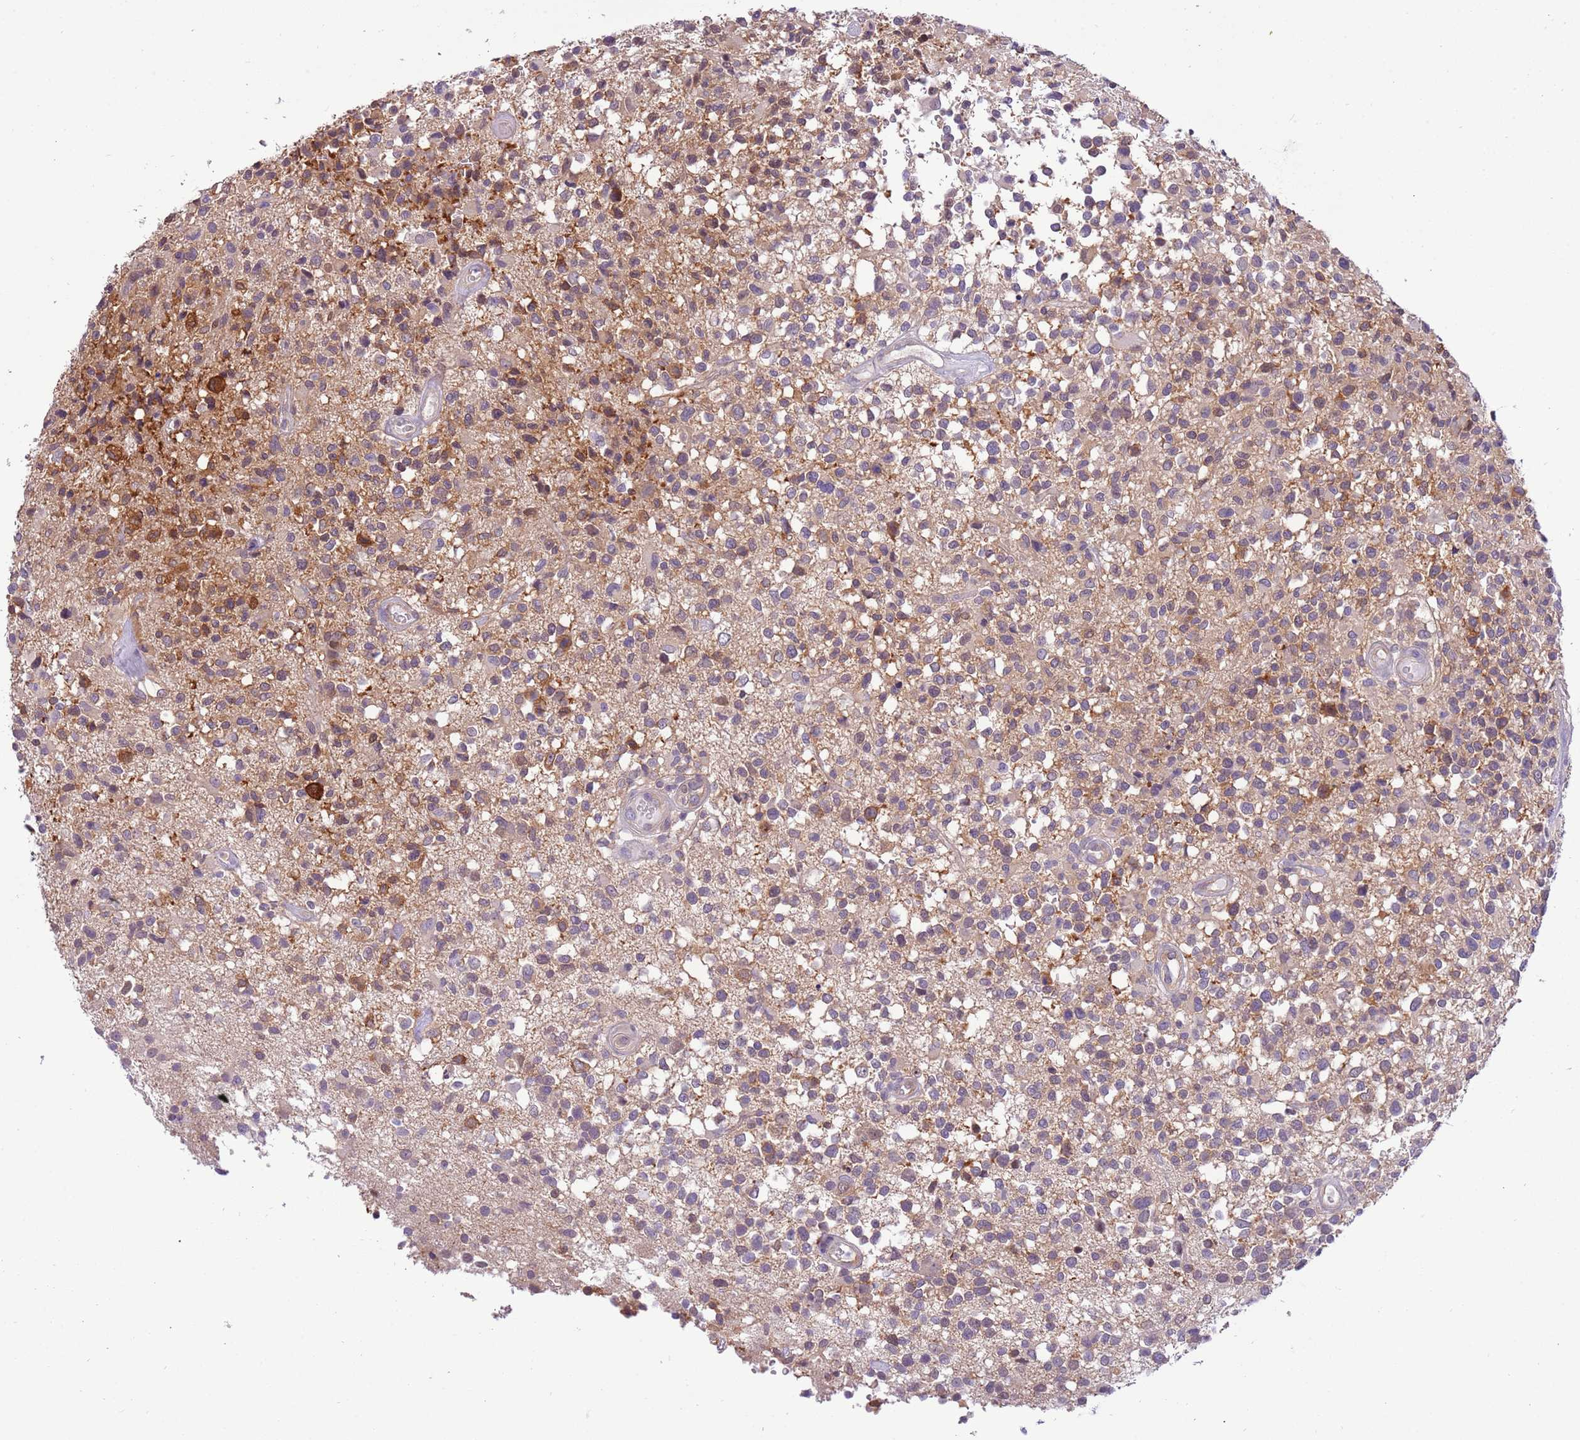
{"staining": {"intensity": "moderate", "quantity": "<25%", "location": "cytoplasmic/membranous"}, "tissue": "glioma", "cell_type": "Tumor cells", "image_type": "cancer", "snomed": [{"axis": "morphology", "description": "Glioma, malignant, High grade"}, {"axis": "morphology", "description": "Glioblastoma, NOS"}, {"axis": "topography", "description": "Brain"}], "caption": "Glioma stained with a protein marker demonstrates moderate staining in tumor cells.", "gene": "STIP1", "patient": {"sex": "male", "age": 60}}